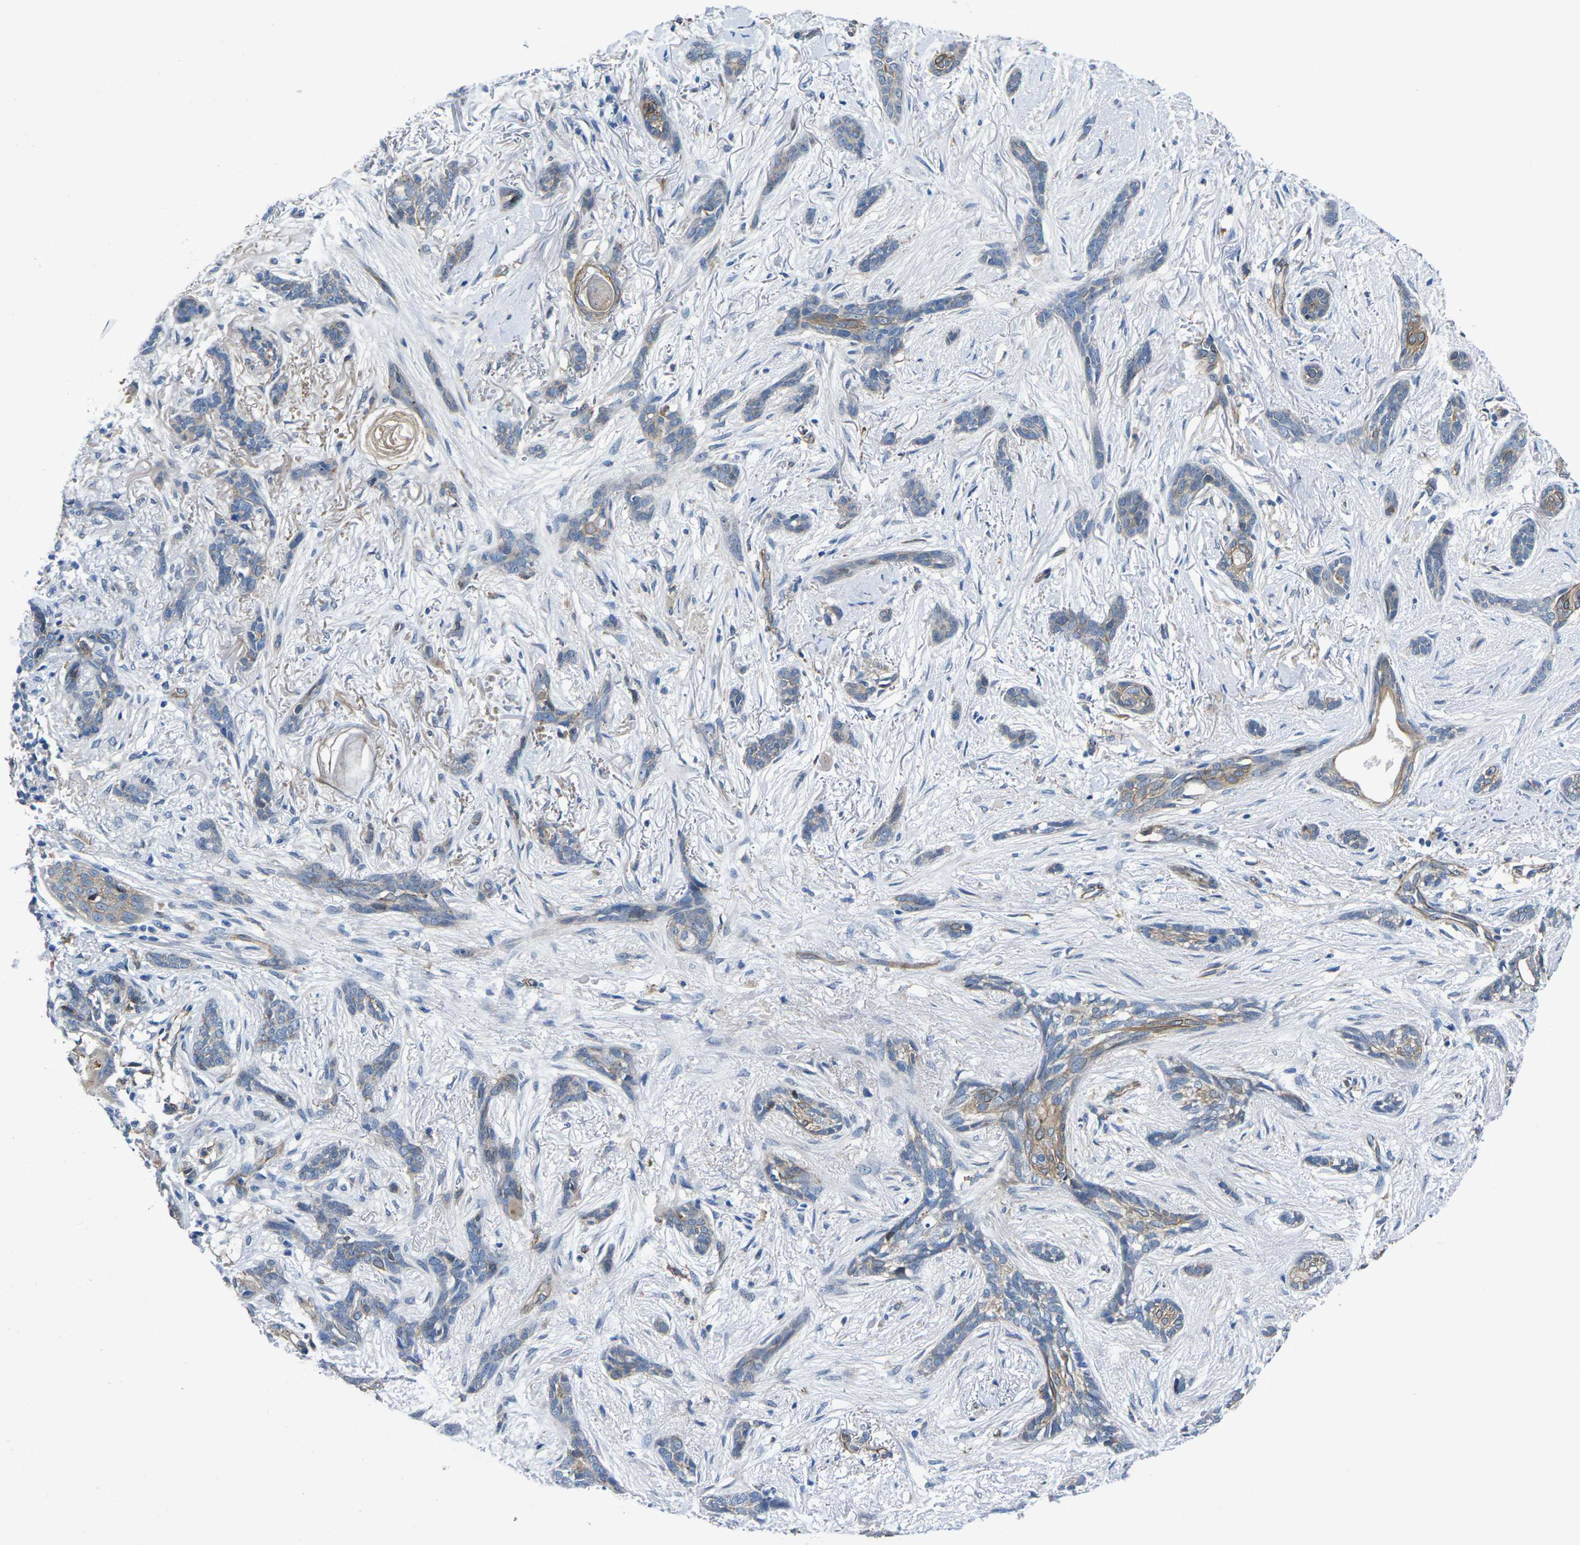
{"staining": {"intensity": "weak", "quantity": "25%-75%", "location": "cytoplasmic/membranous"}, "tissue": "skin cancer", "cell_type": "Tumor cells", "image_type": "cancer", "snomed": [{"axis": "morphology", "description": "Basal cell carcinoma"}, {"axis": "morphology", "description": "Adnexal tumor, benign"}, {"axis": "topography", "description": "Skin"}], "caption": "The image demonstrates immunohistochemical staining of skin basal cell carcinoma. There is weak cytoplasmic/membranous positivity is appreciated in about 25%-75% of tumor cells.", "gene": "CTNND1", "patient": {"sex": "female", "age": 42}}